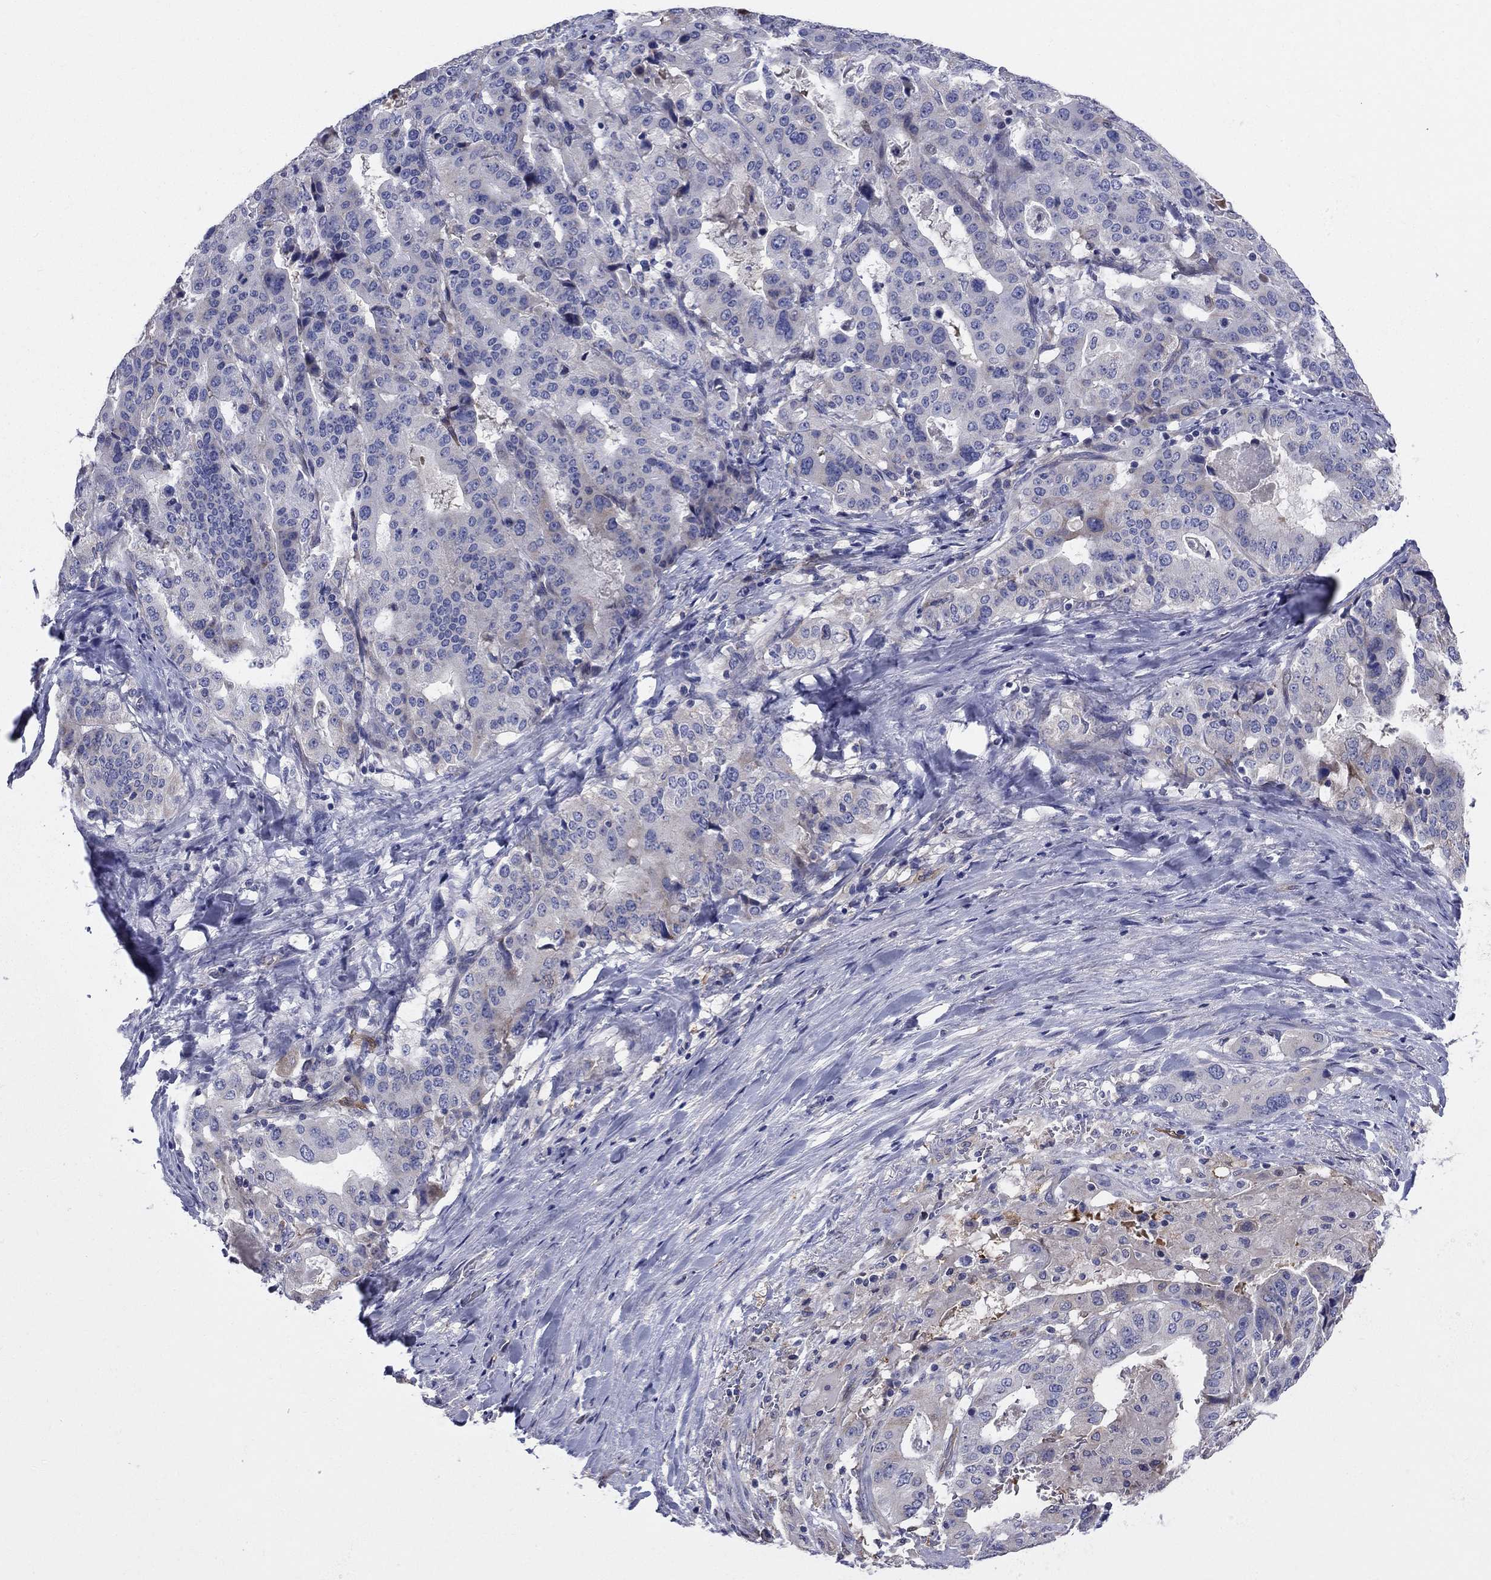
{"staining": {"intensity": "negative", "quantity": "none", "location": "none"}, "tissue": "stomach cancer", "cell_type": "Tumor cells", "image_type": "cancer", "snomed": [{"axis": "morphology", "description": "Adenocarcinoma, NOS"}, {"axis": "topography", "description": "Stomach"}], "caption": "Stomach adenocarcinoma was stained to show a protein in brown. There is no significant expression in tumor cells.", "gene": "EMP2", "patient": {"sex": "male", "age": 48}}